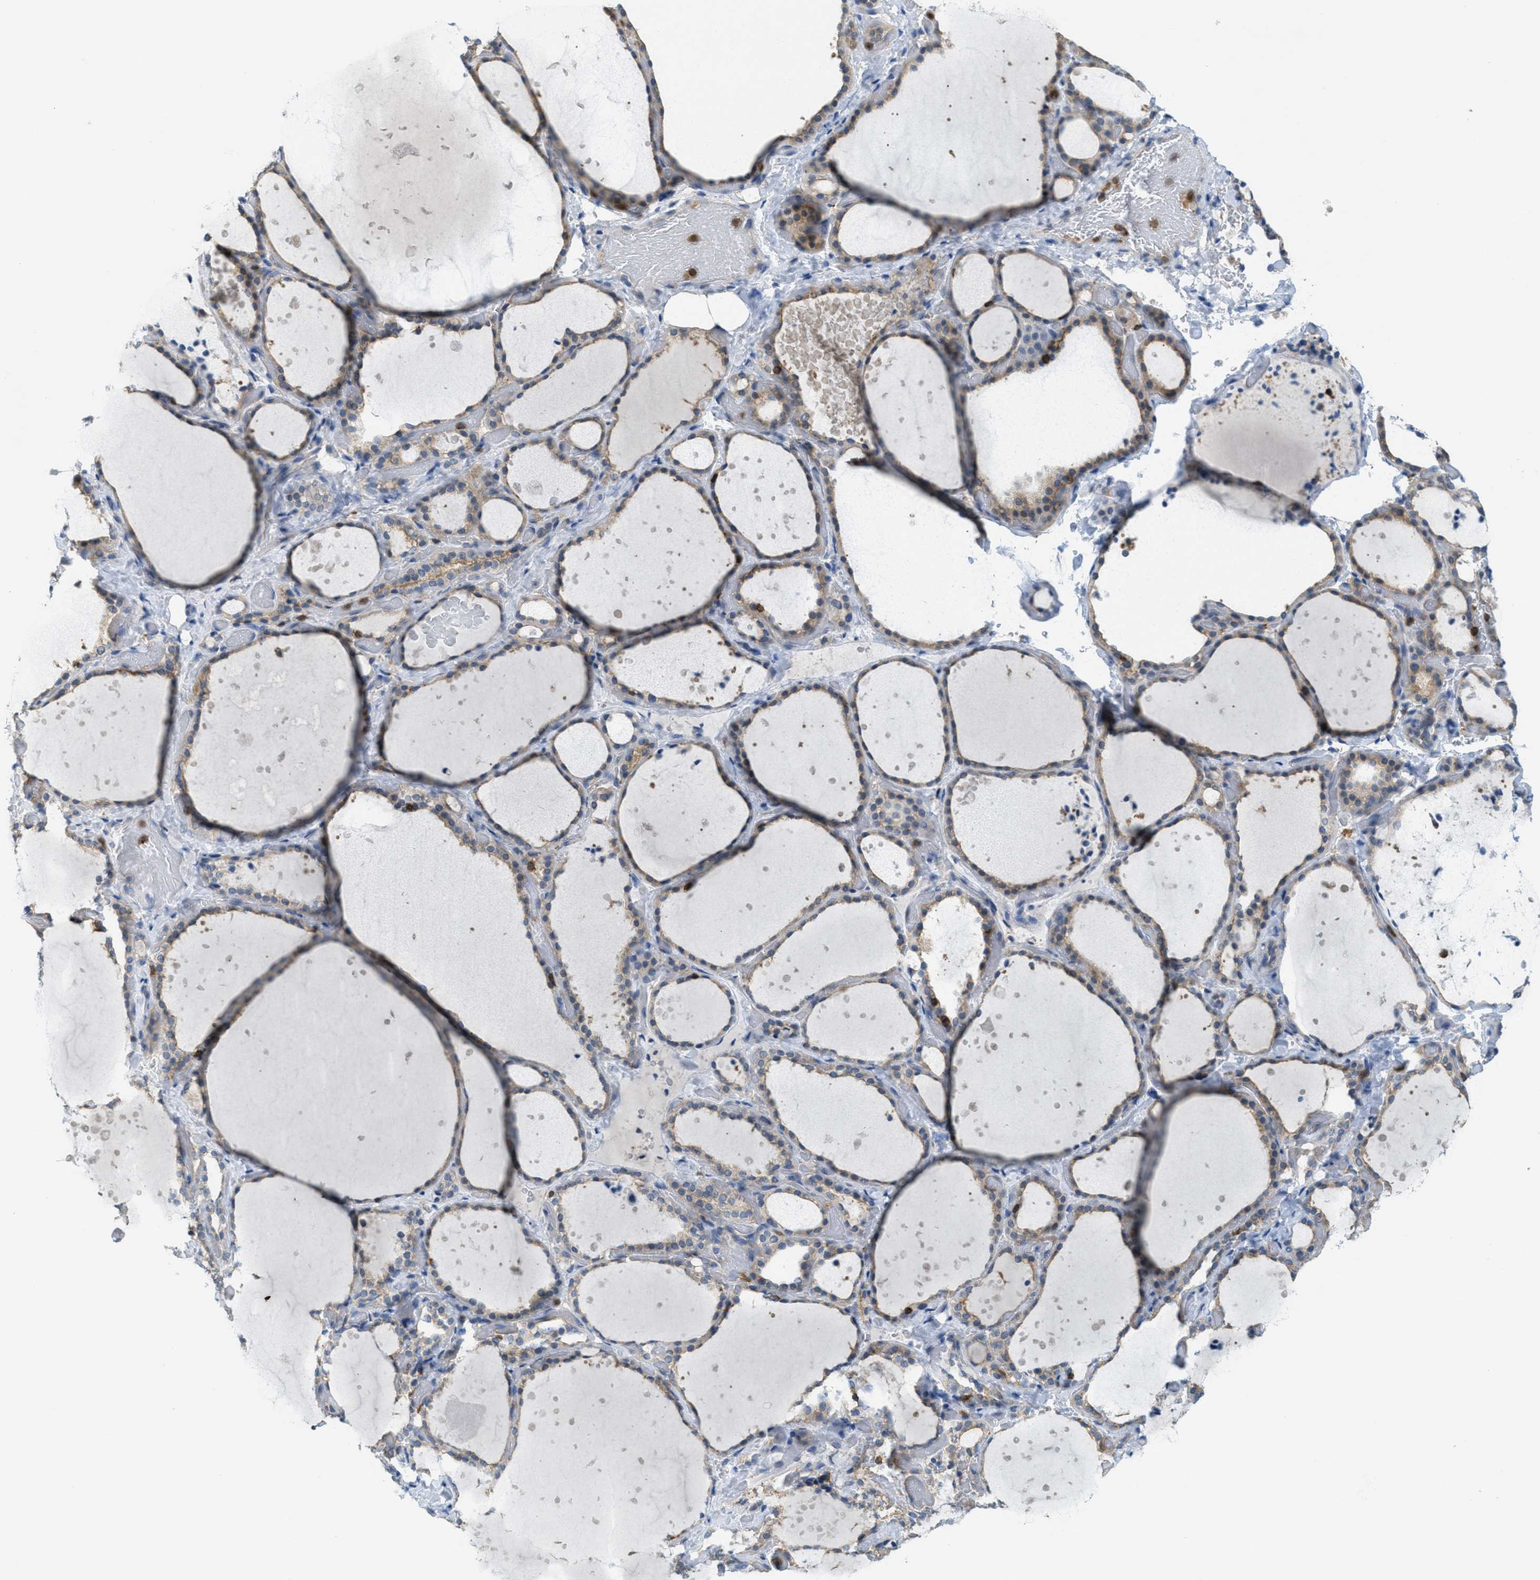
{"staining": {"intensity": "weak", "quantity": ">75%", "location": "cytoplasmic/membranous"}, "tissue": "thyroid gland", "cell_type": "Glandular cells", "image_type": "normal", "snomed": [{"axis": "morphology", "description": "Normal tissue, NOS"}, {"axis": "topography", "description": "Thyroid gland"}], "caption": "High-magnification brightfield microscopy of unremarkable thyroid gland stained with DAB (3,3'-diaminobenzidine) (brown) and counterstained with hematoxylin (blue). glandular cells exhibit weak cytoplasmic/membranous staining is appreciated in approximately>75% of cells.", "gene": "GRIK2", "patient": {"sex": "female", "age": 44}}